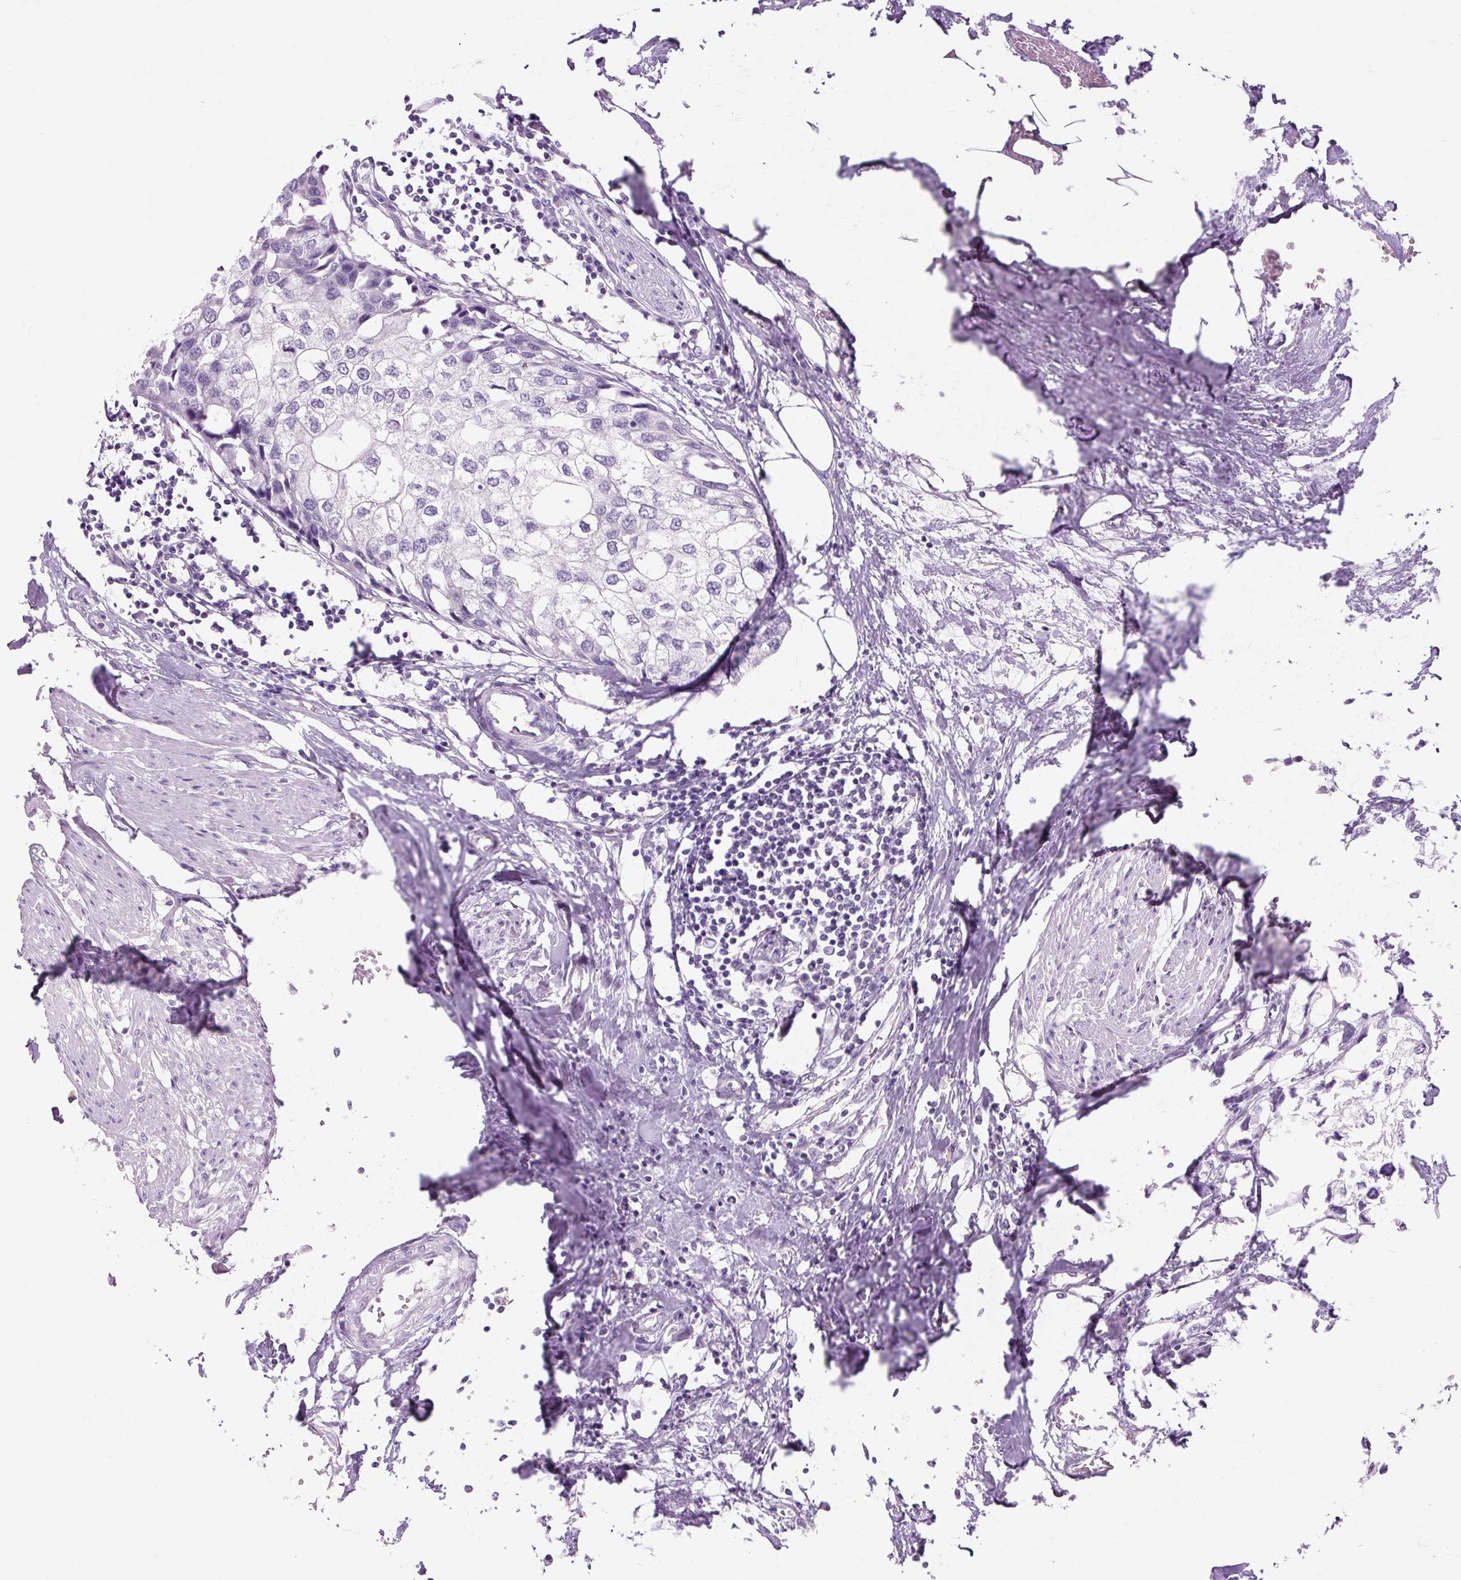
{"staining": {"intensity": "negative", "quantity": "none", "location": "none"}, "tissue": "urothelial cancer", "cell_type": "Tumor cells", "image_type": "cancer", "snomed": [{"axis": "morphology", "description": "Urothelial carcinoma, High grade"}, {"axis": "topography", "description": "Urinary bladder"}], "caption": "Immunohistochemistry (IHC) photomicrograph of urothelial carcinoma (high-grade) stained for a protein (brown), which reveals no expression in tumor cells.", "gene": "ZNF35", "patient": {"sex": "male", "age": 64}}